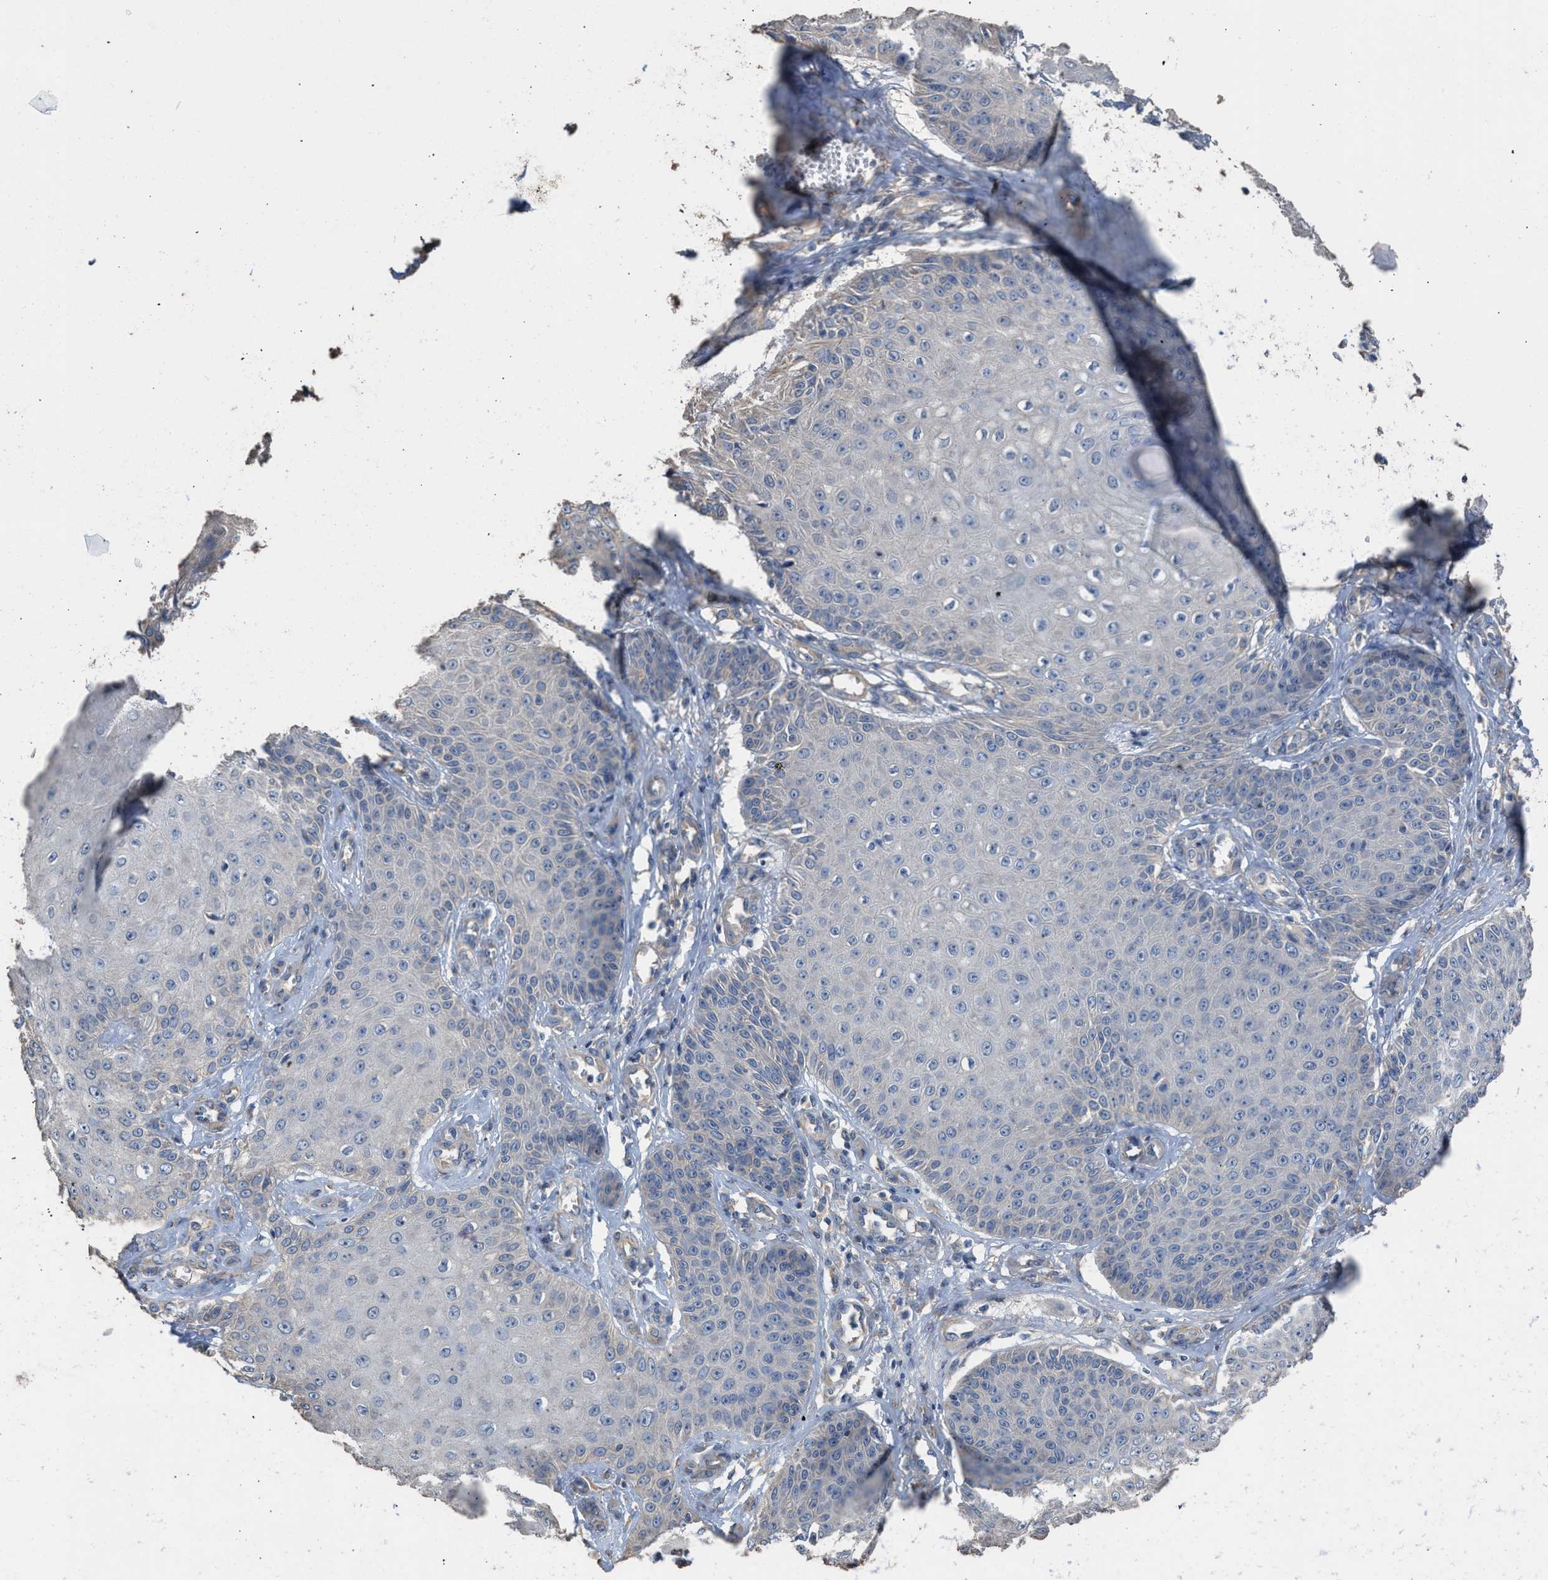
{"staining": {"intensity": "negative", "quantity": "none", "location": "none"}, "tissue": "skin cancer", "cell_type": "Tumor cells", "image_type": "cancer", "snomed": [{"axis": "morphology", "description": "Squamous cell carcinoma, NOS"}, {"axis": "topography", "description": "Skin"}], "caption": "Tumor cells show no significant expression in skin cancer.", "gene": "ITSN1", "patient": {"sex": "male", "age": 74}}